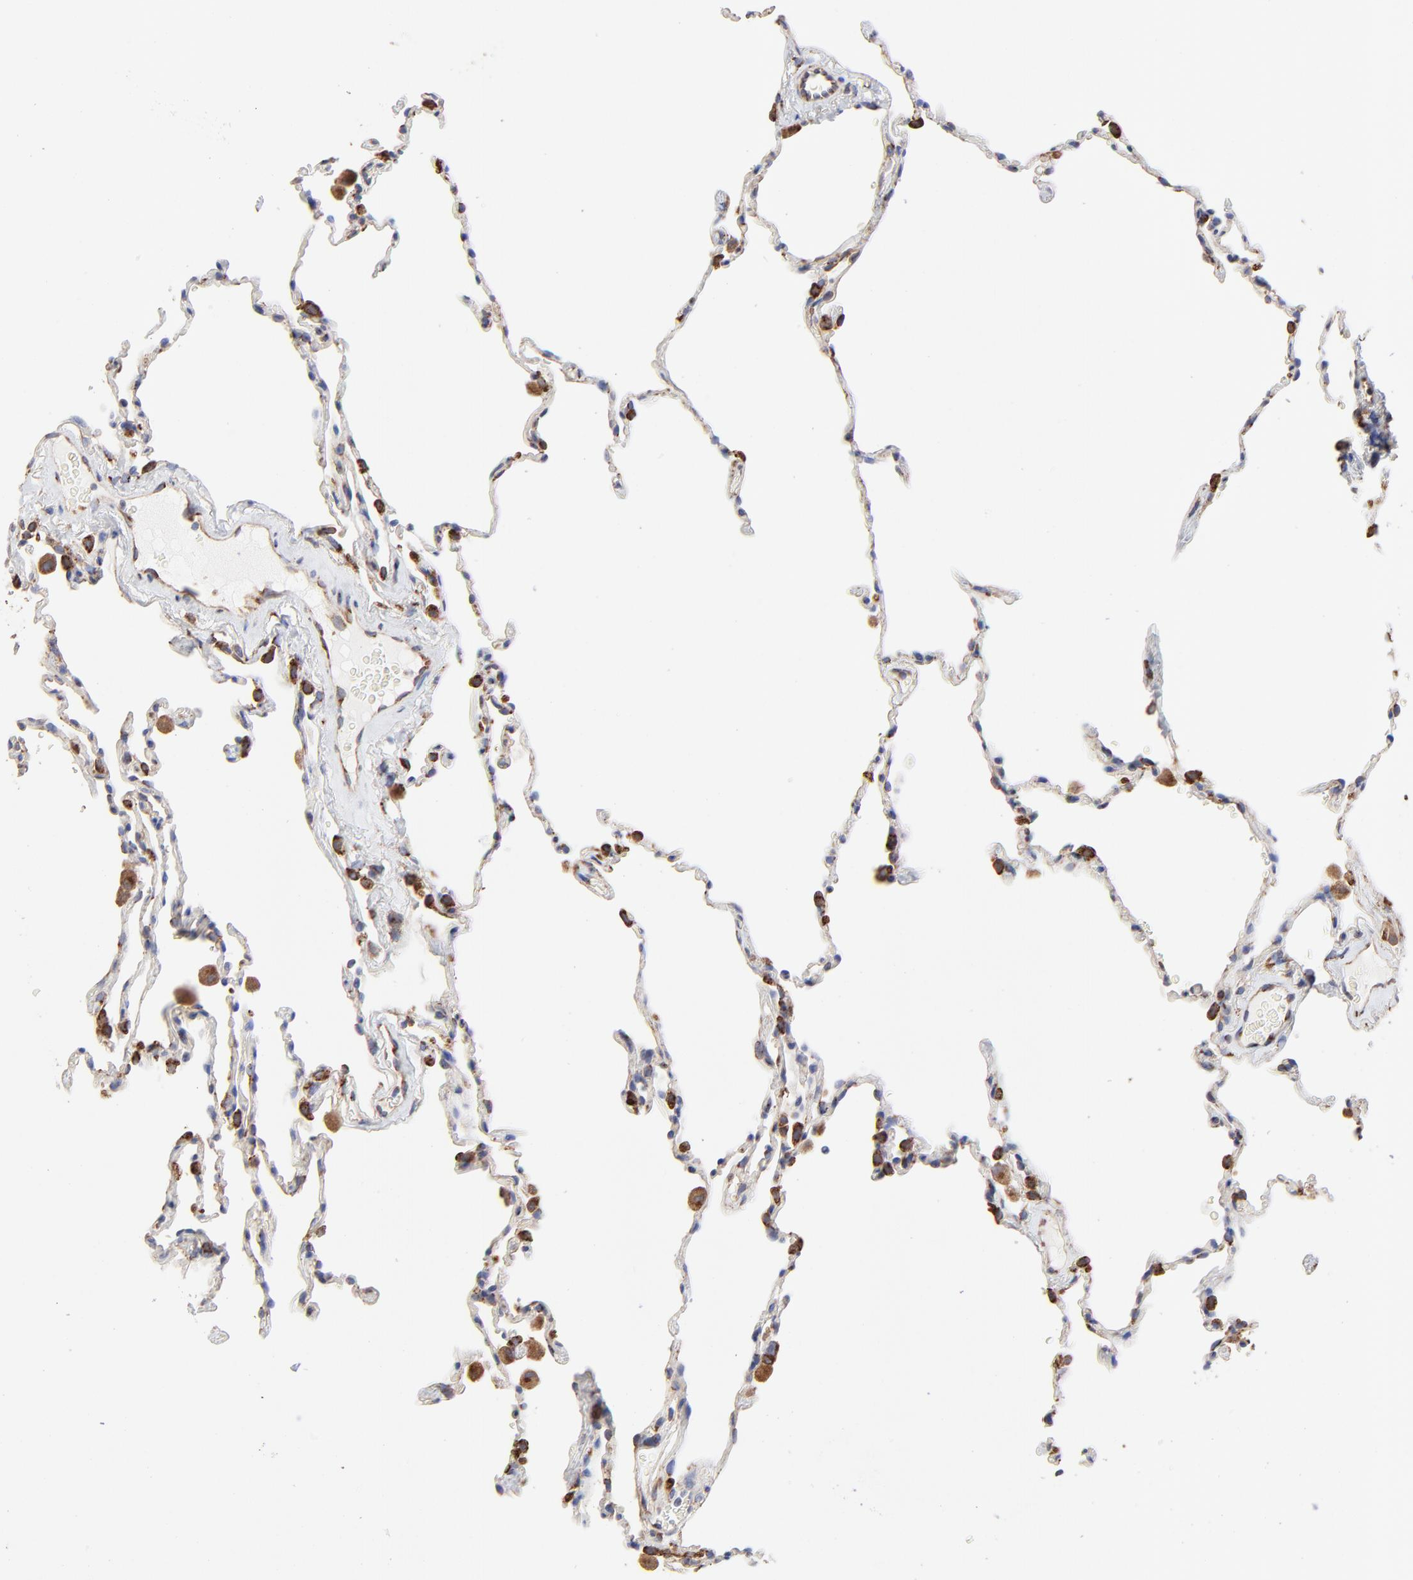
{"staining": {"intensity": "negative", "quantity": "none", "location": "none"}, "tissue": "lung", "cell_type": "Alveolar cells", "image_type": "normal", "snomed": [{"axis": "morphology", "description": "Normal tissue, NOS"}, {"axis": "morphology", "description": "Soft tissue tumor metastatic"}, {"axis": "topography", "description": "Lung"}], "caption": "The immunohistochemistry (IHC) photomicrograph has no significant expression in alveolar cells of lung.", "gene": "LMAN1", "patient": {"sex": "male", "age": 59}}